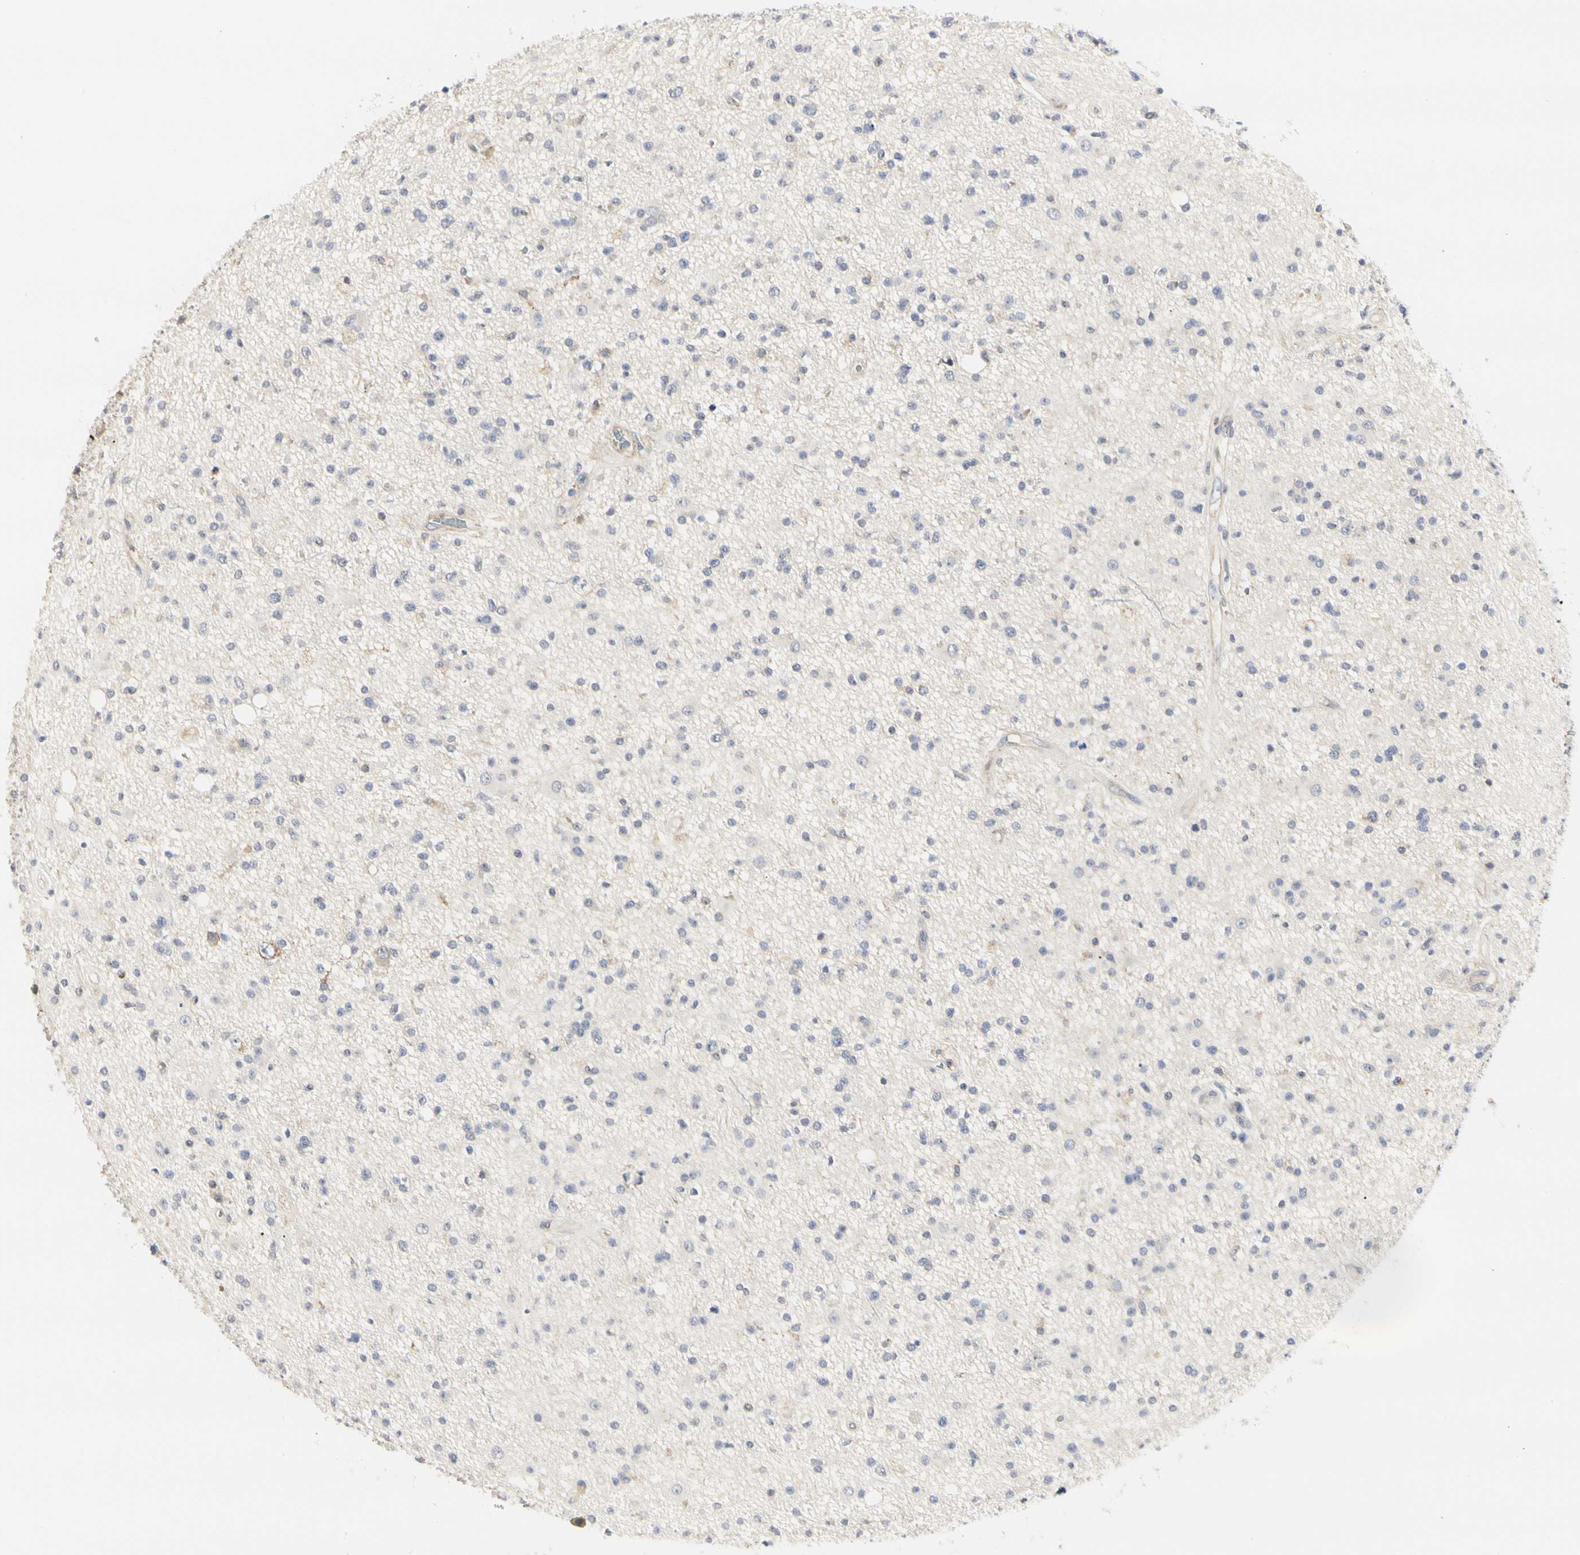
{"staining": {"intensity": "weak", "quantity": "<25%", "location": "cytoplasmic/membranous"}, "tissue": "glioma", "cell_type": "Tumor cells", "image_type": "cancer", "snomed": [{"axis": "morphology", "description": "Glioma, malignant, High grade"}, {"axis": "topography", "description": "Brain"}], "caption": "An immunohistochemistry image of high-grade glioma (malignant) is shown. There is no staining in tumor cells of high-grade glioma (malignant). Nuclei are stained in blue.", "gene": "SHANK2", "patient": {"sex": "male", "age": 33}}